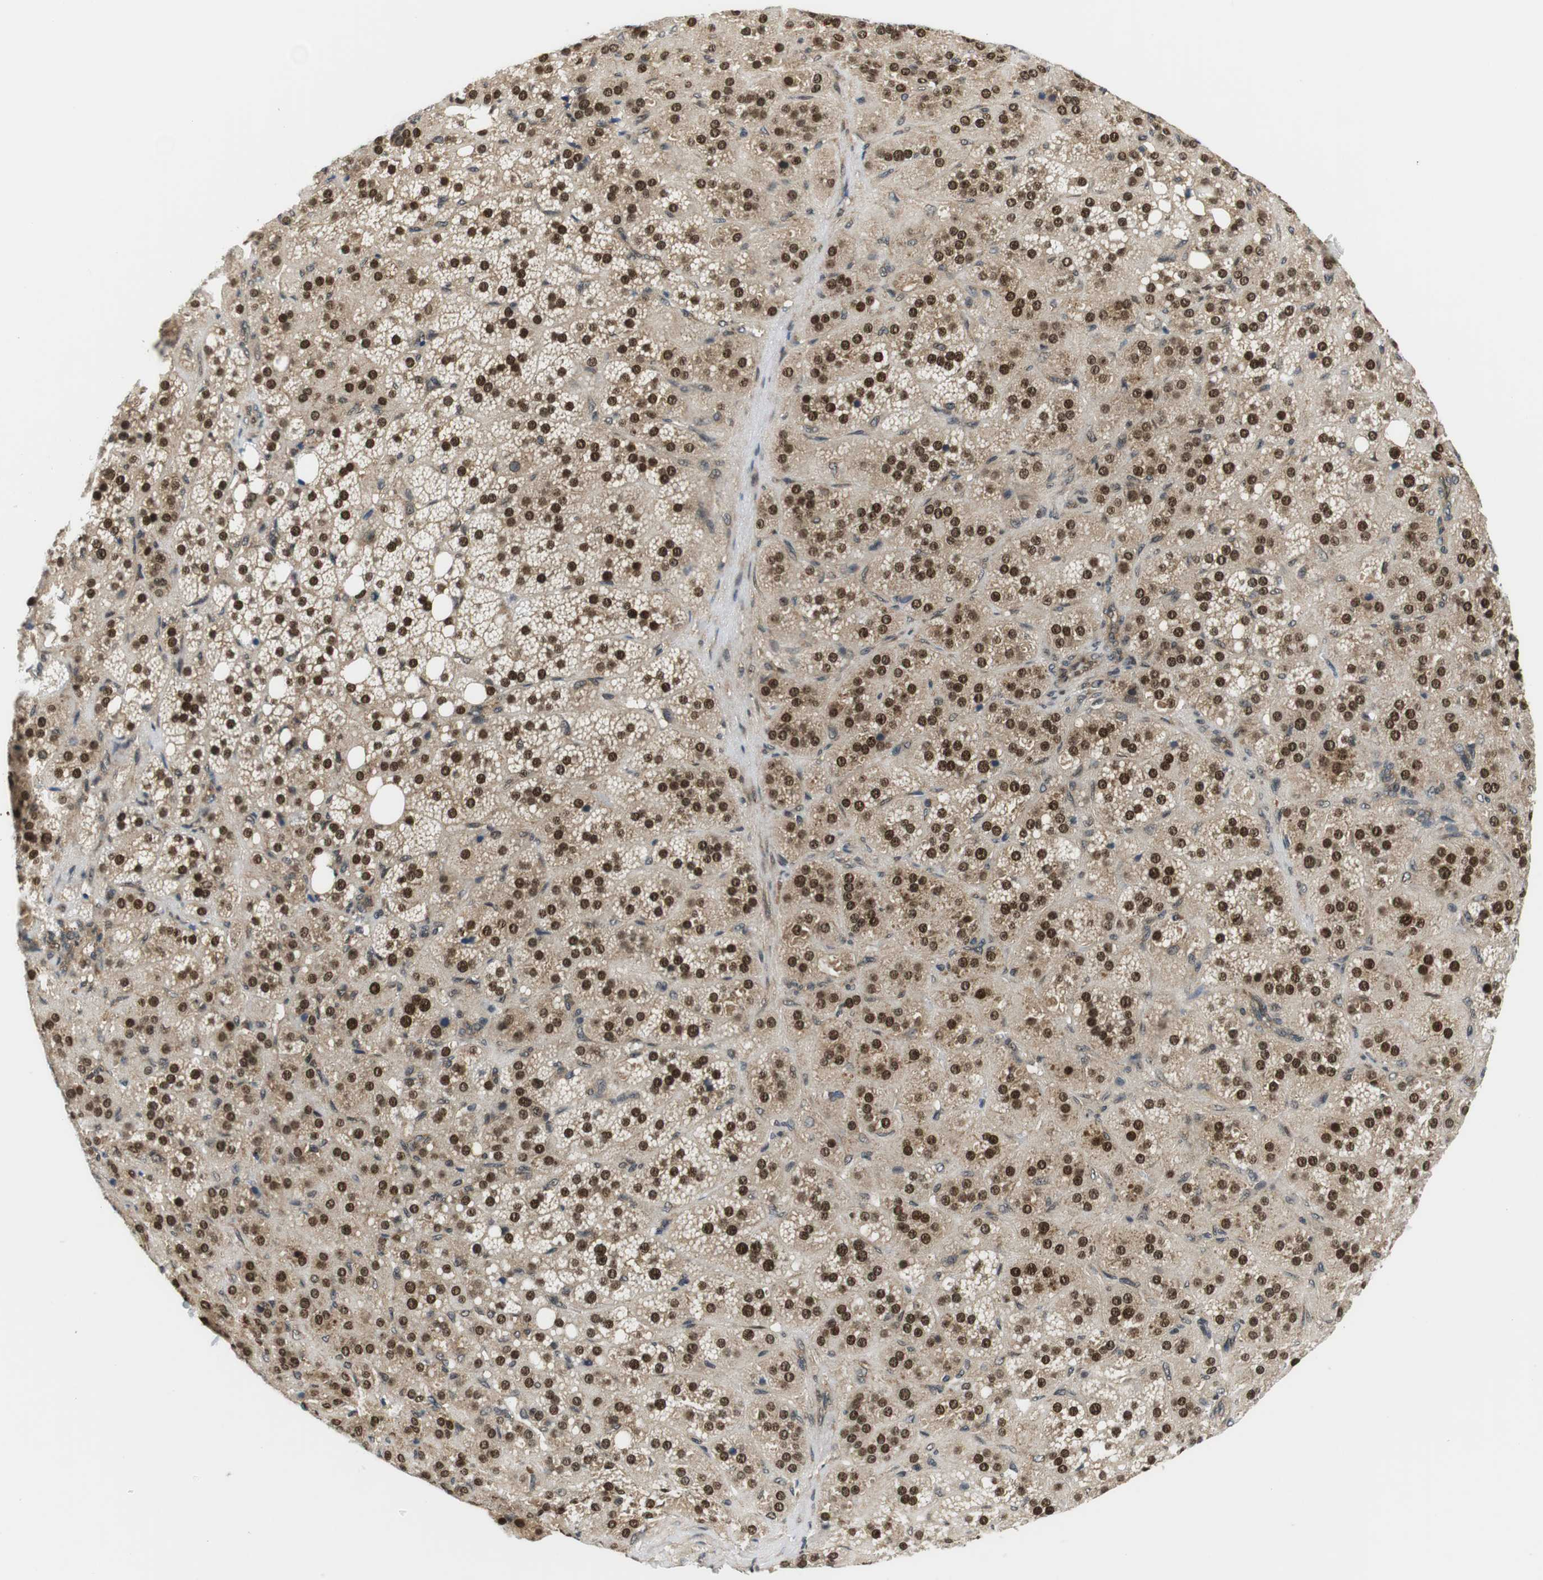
{"staining": {"intensity": "strong", "quantity": ">75%", "location": "cytoplasmic/membranous,nuclear"}, "tissue": "adrenal gland", "cell_type": "Glandular cells", "image_type": "normal", "snomed": [{"axis": "morphology", "description": "Normal tissue, NOS"}, {"axis": "topography", "description": "Adrenal gland"}], "caption": "Immunohistochemistry (IHC) of benign adrenal gland reveals high levels of strong cytoplasmic/membranous,nuclear expression in about >75% of glandular cells.", "gene": "CSNK2B", "patient": {"sex": "female", "age": 59}}